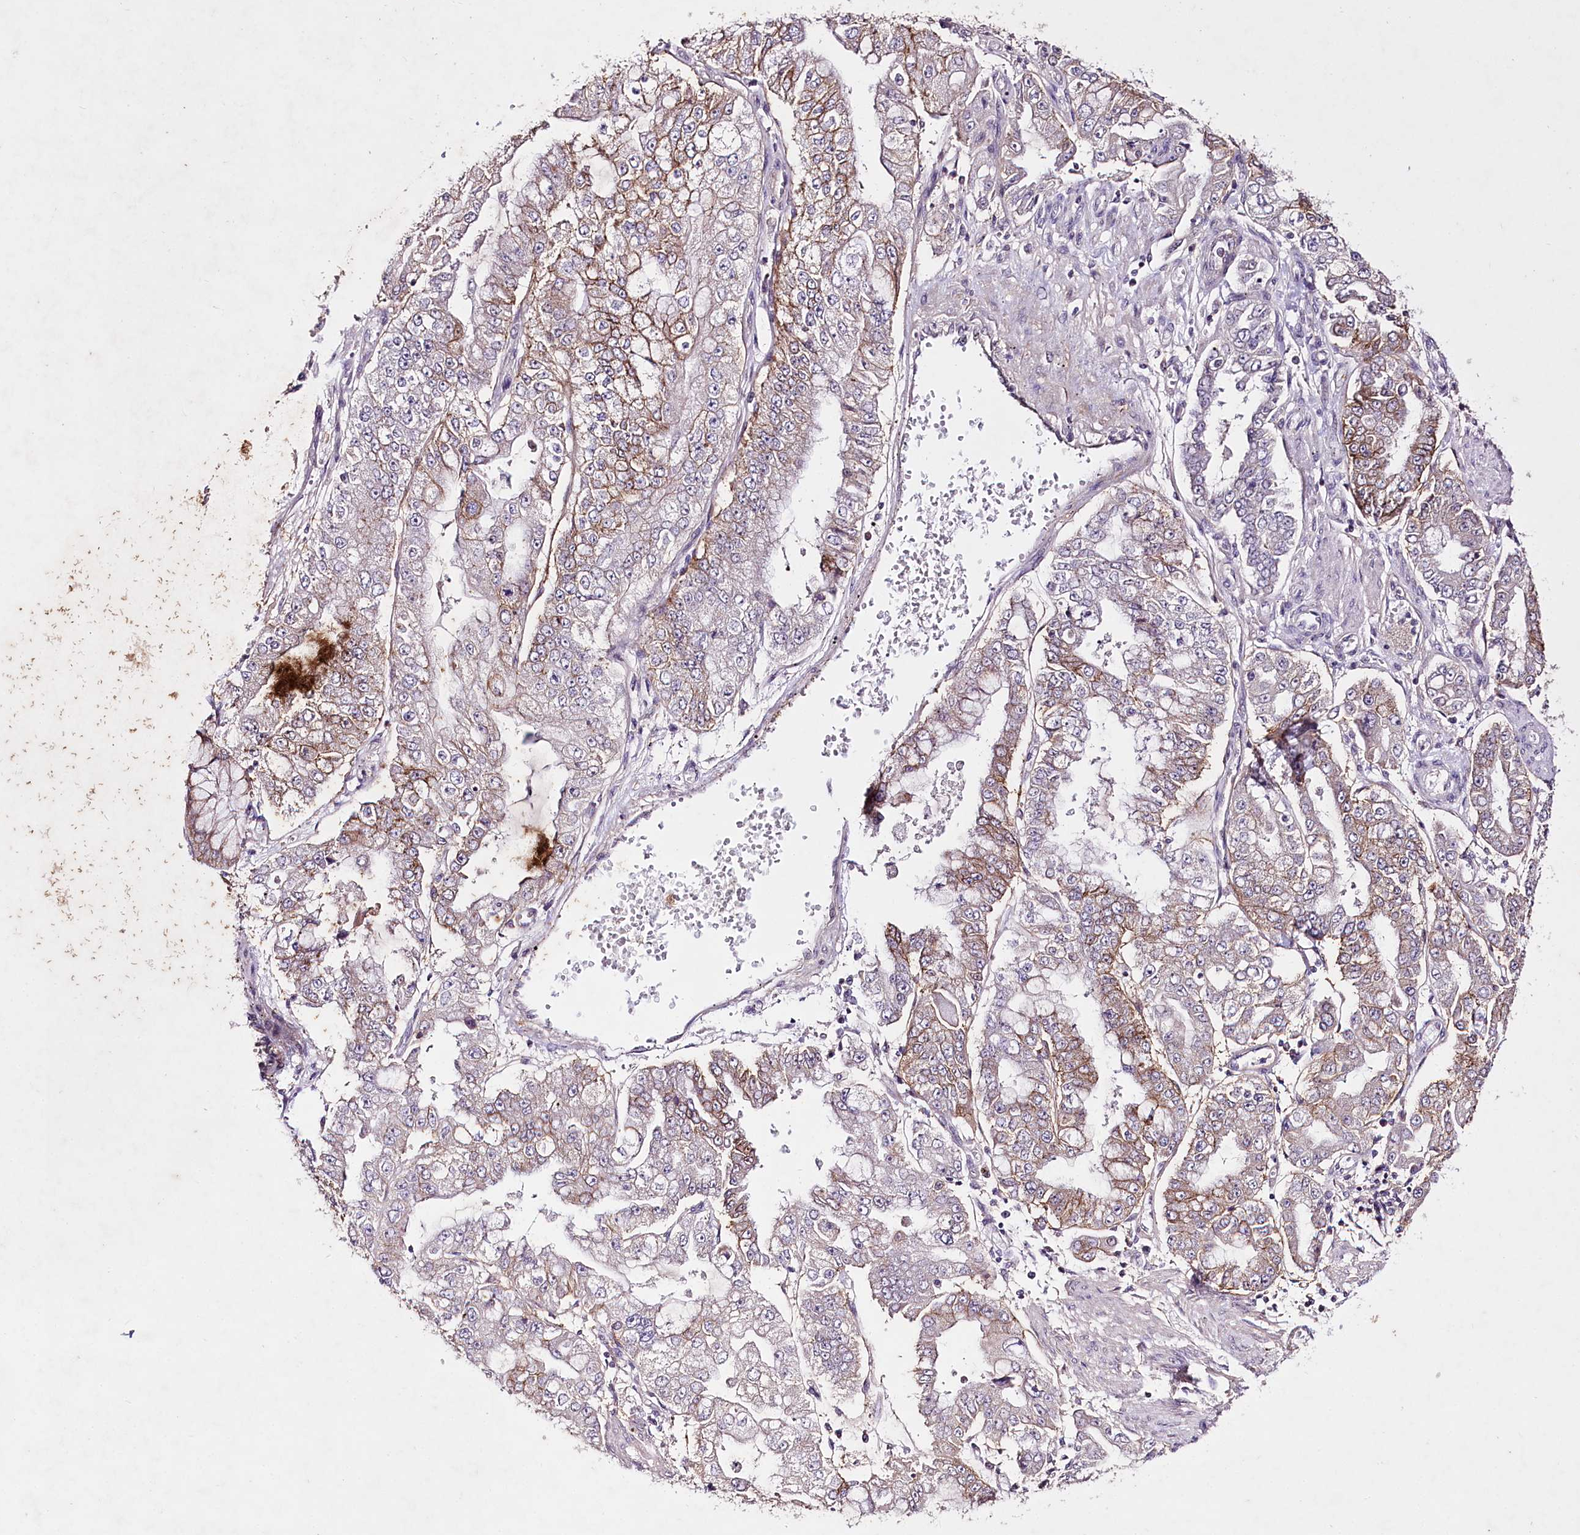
{"staining": {"intensity": "moderate", "quantity": "25%-75%", "location": "cytoplasmic/membranous"}, "tissue": "stomach cancer", "cell_type": "Tumor cells", "image_type": "cancer", "snomed": [{"axis": "morphology", "description": "Adenocarcinoma, NOS"}, {"axis": "topography", "description": "Stomach"}], "caption": "Protein staining by immunohistochemistry (IHC) displays moderate cytoplasmic/membranous expression in approximately 25%-75% of tumor cells in stomach cancer (adenocarcinoma).", "gene": "ENPP1", "patient": {"sex": "male", "age": 76}}